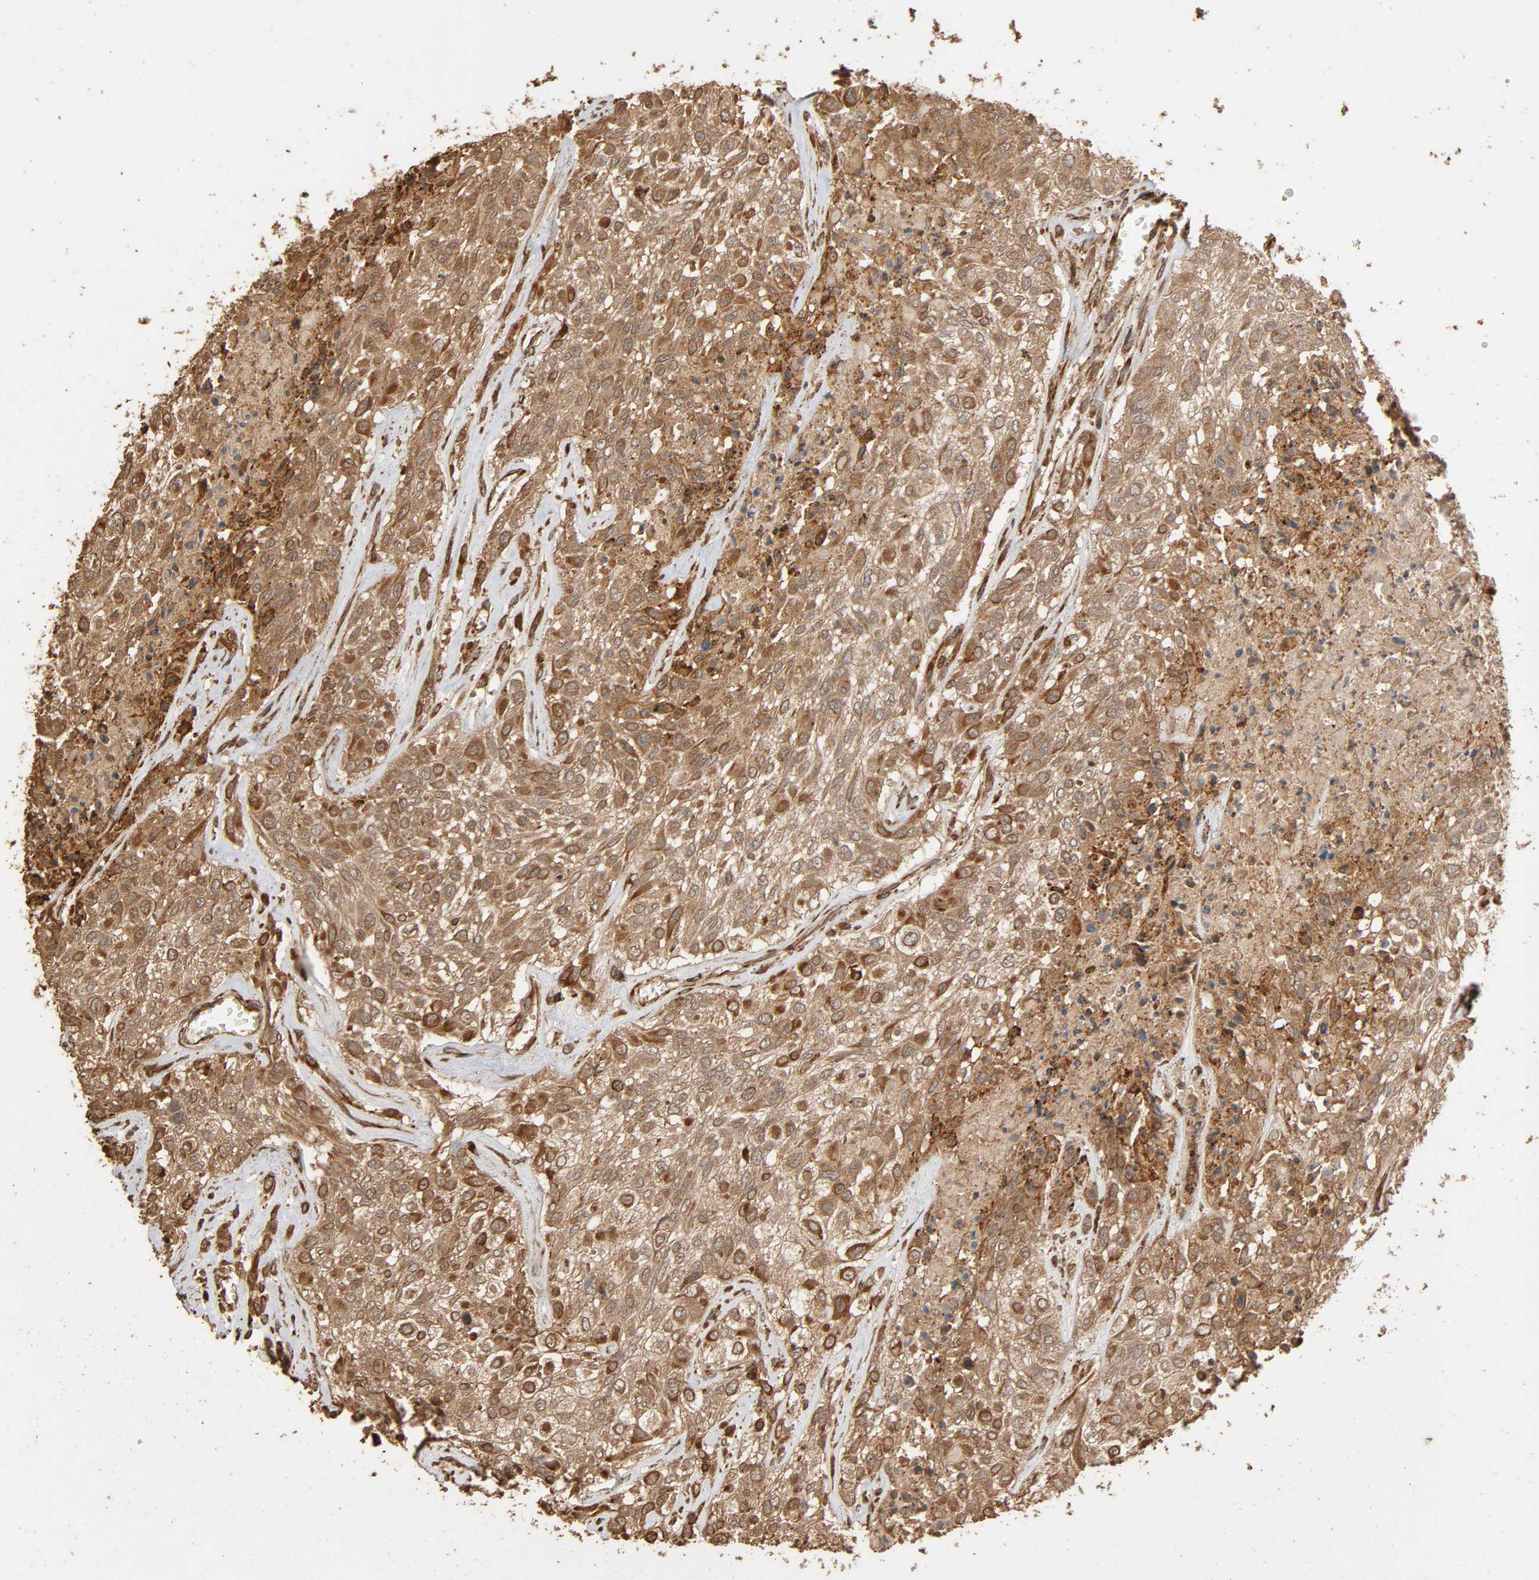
{"staining": {"intensity": "moderate", "quantity": ">75%", "location": "cytoplasmic/membranous"}, "tissue": "urothelial cancer", "cell_type": "Tumor cells", "image_type": "cancer", "snomed": [{"axis": "morphology", "description": "Urothelial carcinoma, High grade"}, {"axis": "topography", "description": "Urinary bladder"}], "caption": "High-grade urothelial carcinoma stained for a protein (brown) demonstrates moderate cytoplasmic/membranous positive staining in about >75% of tumor cells.", "gene": "RPS6KA6", "patient": {"sex": "male", "age": 57}}